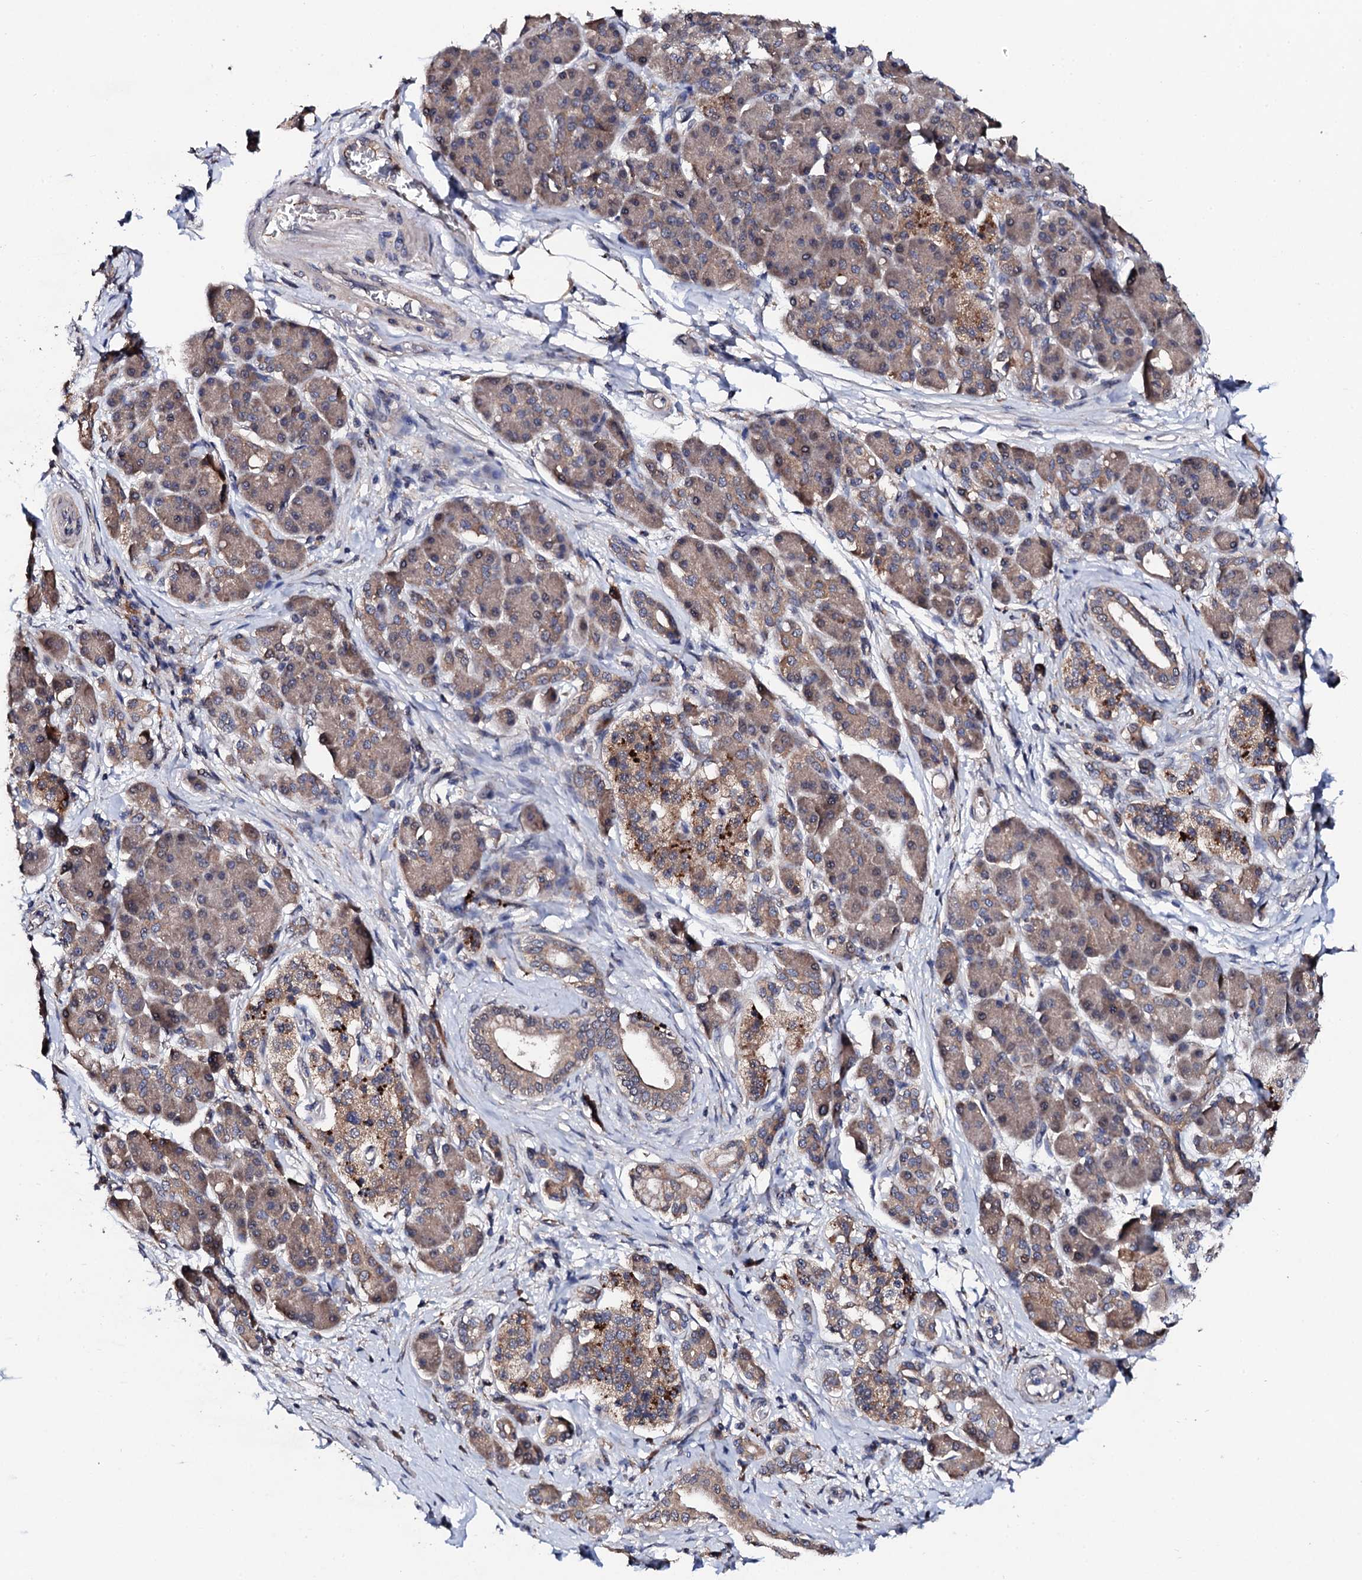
{"staining": {"intensity": "moderate", "quantity": ">75%", "location": "cytoplasmic/membranous"}, "tissue": "pancreatic cancer", "cell_type": "Tumor cells", "image_type": "cancer", "snomed": [{"axis": "morphology", "description": "Adenocarcinoma, NOS"}, {"axis": "topography", "description": "Pancreas"}], "caption": "IHC of human adenocarcinoma (pancreatic) demonstrates medium levels of moderate cytoplasmic/membranous staining in approximately >75% of tumor cells.", "gene": "IP6K1", "patient": {"sex": "female", "age": 61}}